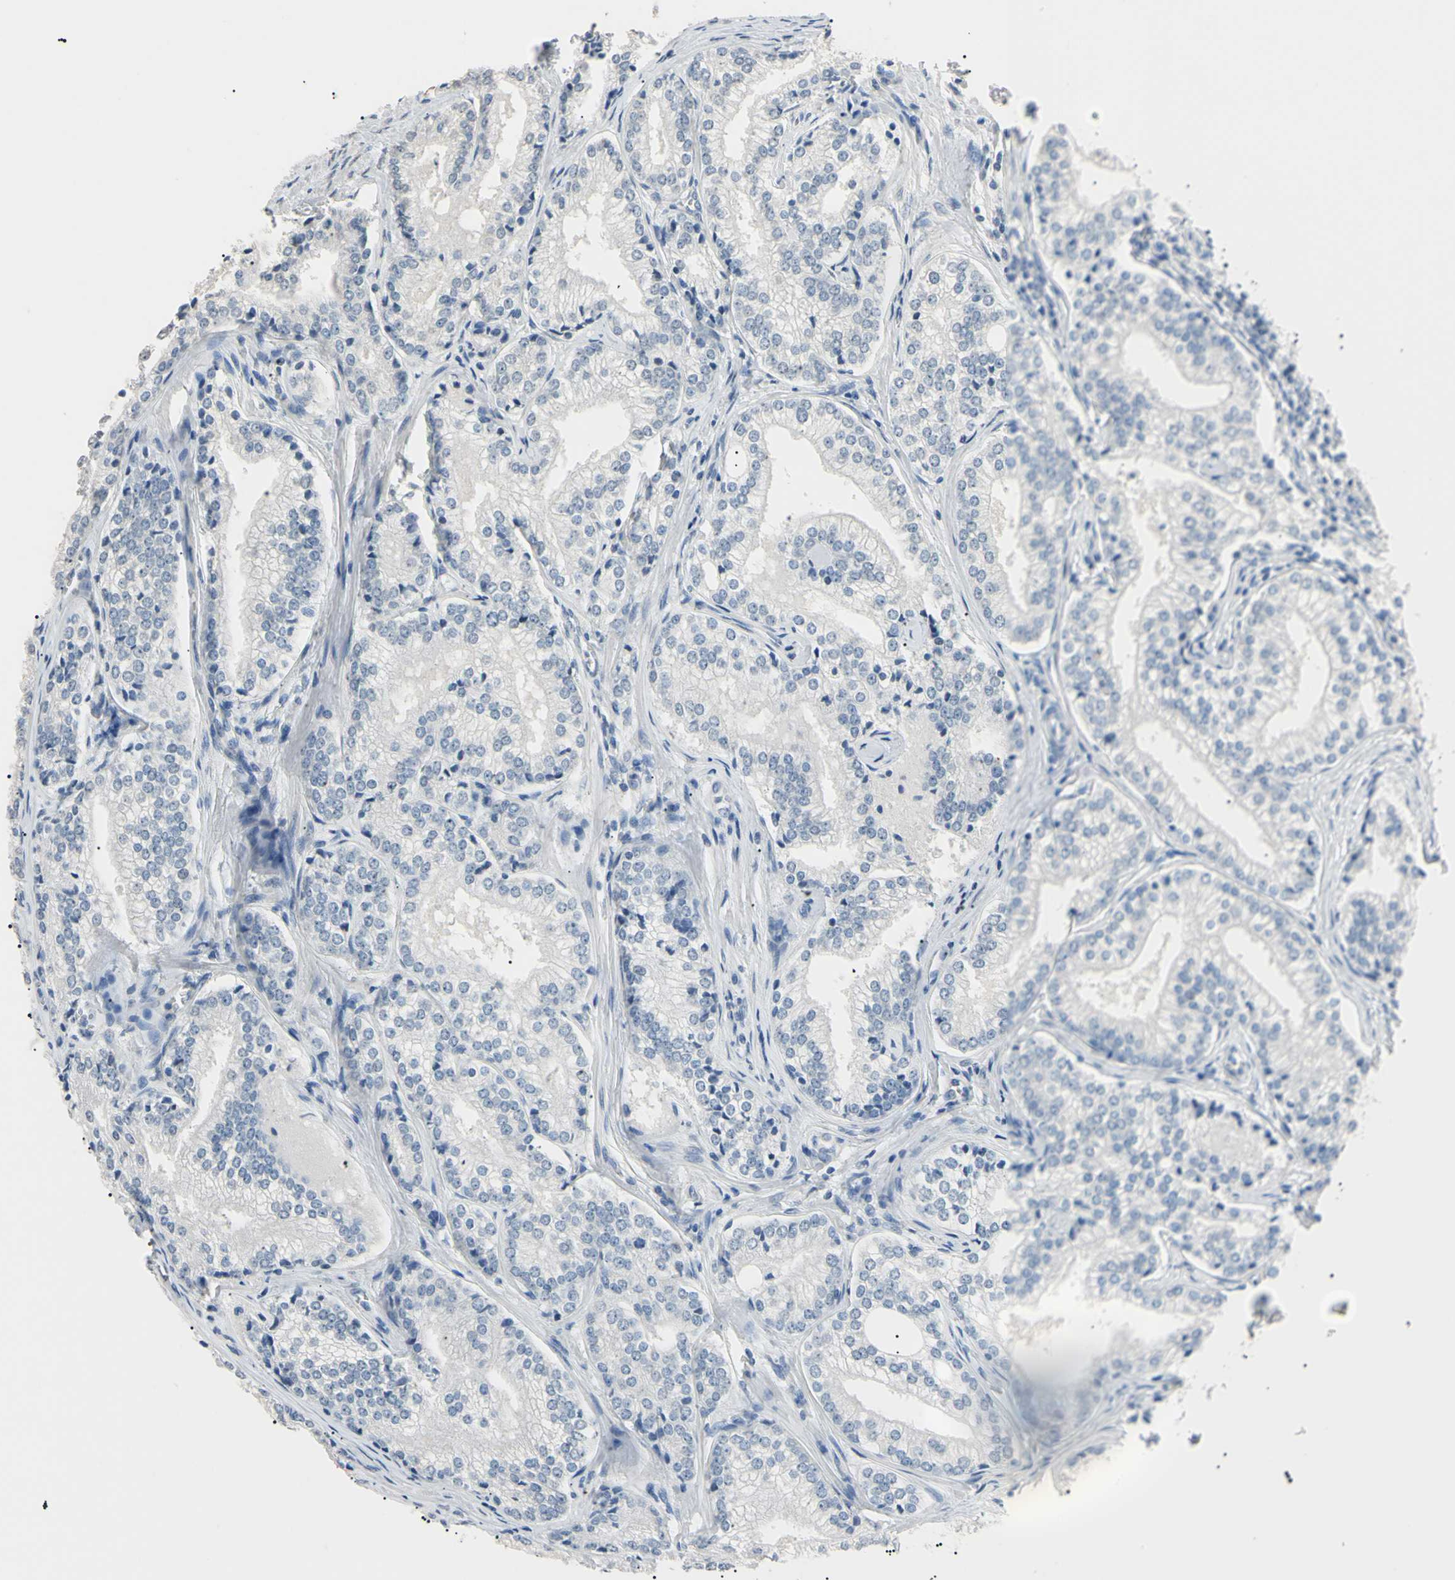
{"staining": {"intensity": "negative", "quantity": "none", "location": "none"}, "tissue": "prostate cancer", "cell_type": "Tumor cells", "image_type": "cancer", "snomed": [{"axis": "morphology", "description": "Adenocarcinoma, Medium grade"}, {"axis": "topography", "description": "Prostate"}], "caption": "There is no significant staining in tumor cells of prostate cancer (medium-grade adenocarcinoma).", "gene": "CGB3", "patient": {"sex": "male", "age": 59}}